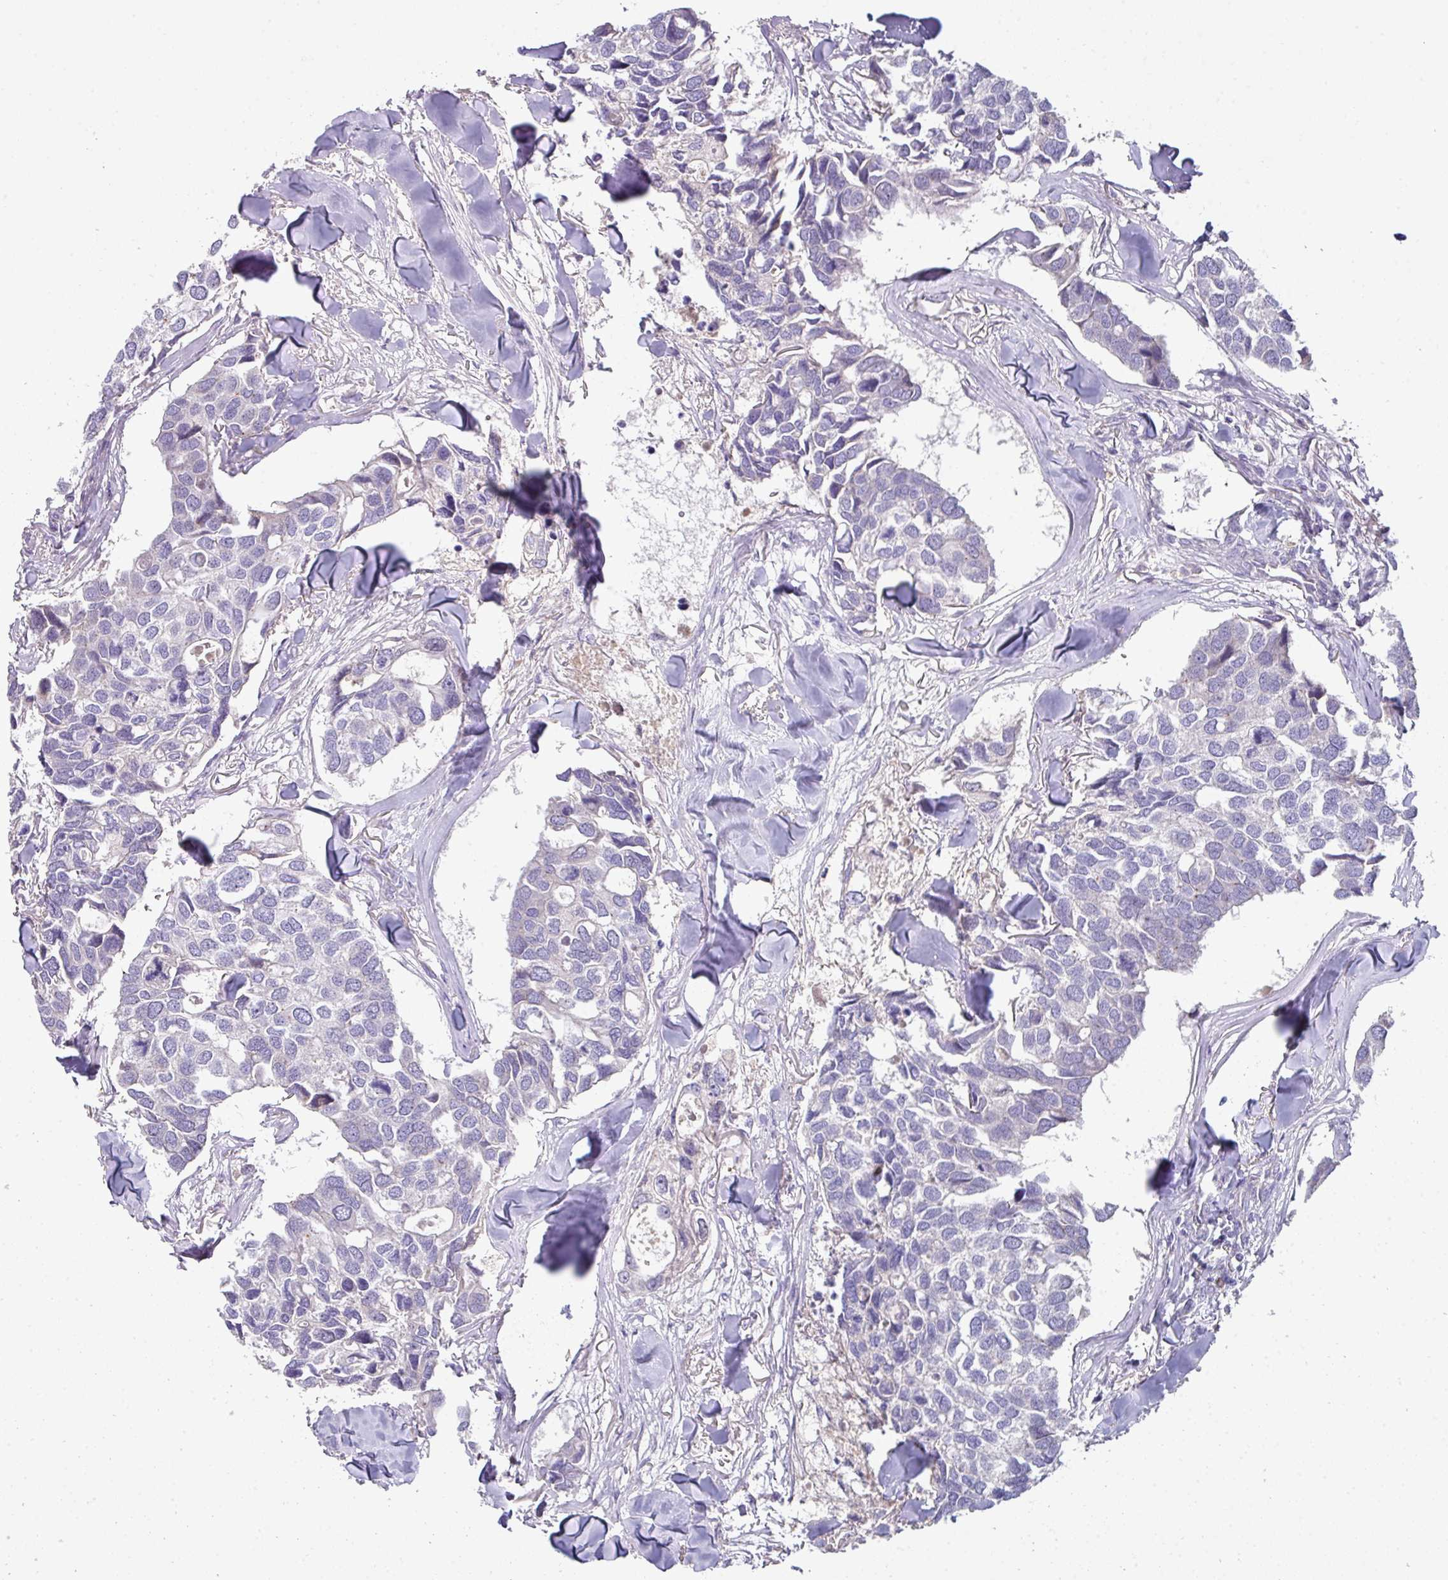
{"staining": {"intensity": "negative", "quantity": "none", "location": "none"}, "tissue": "breast cancer", "cell_type": "Tumor cells", "image_type": "cancer", "snomed": [{"axis": "morphology", "description": "Duct carcinoma"}, {"axis": "topography", "description": "Breast"}], "caption": "Tumor cells show no significant protein expression in breast intraductal carcinoma.", "gene": "SLAMF6", "patient": {"sex": "female", "age": 83}}